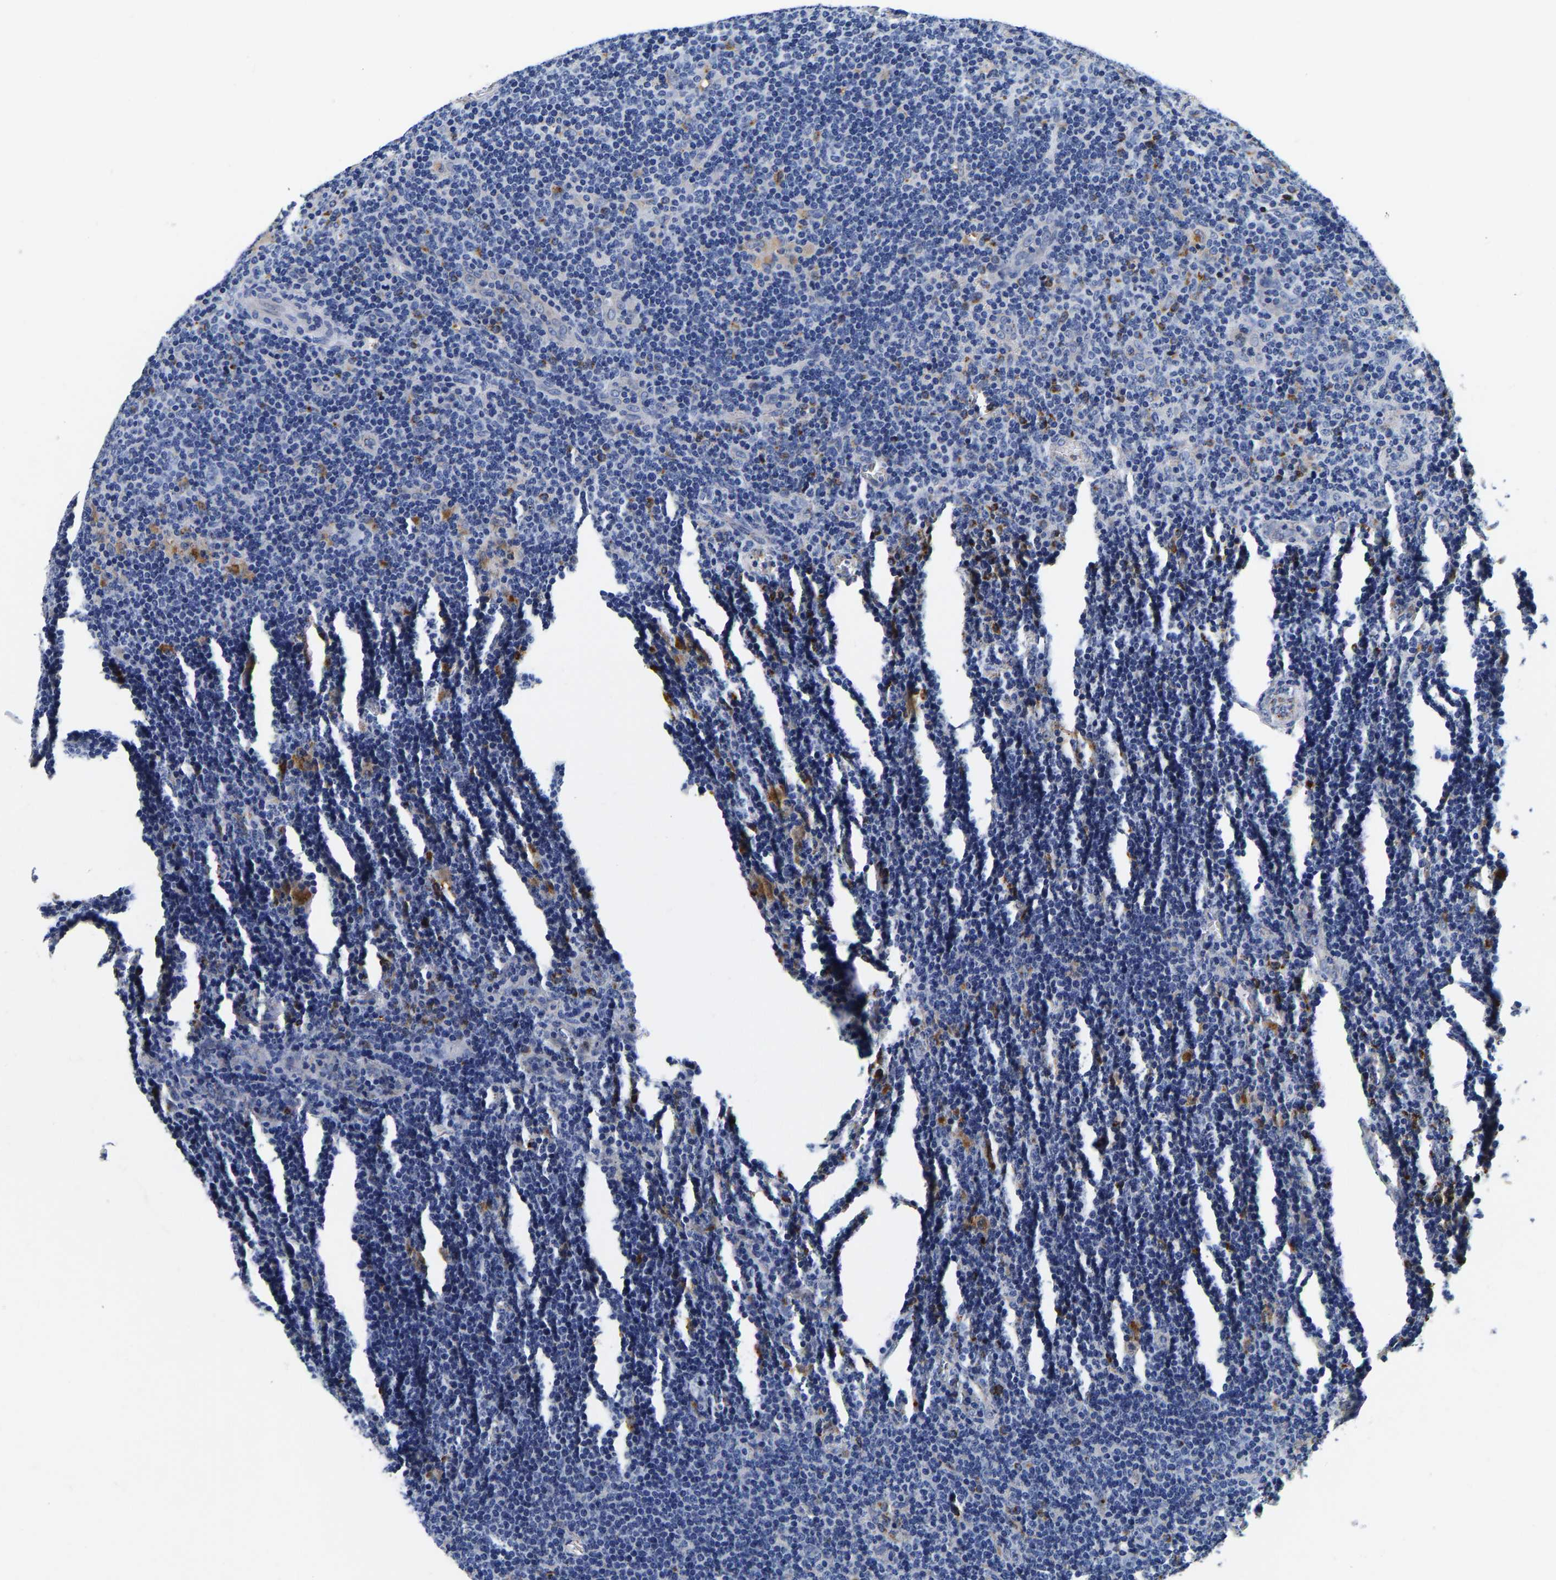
{"staining": {"intensity": "negative", "quantity": "none", "location": "none"}, "tissue": "lymphoma", "cell_type": "Tumor cells", "image_type": "cancer", "snomed": [{"axis": "morphology", "description": "Hodgkin's disease, NOS"}, {"axis": "topography", "description": "Lymph node"}], "caption": "Human Hodgkin's disease stained for a protein using immunohistochemistry (IHC) shows no positivity in tumor cells.", "gene": "GRN", "patient": {"sex": "female", "age": 57}}